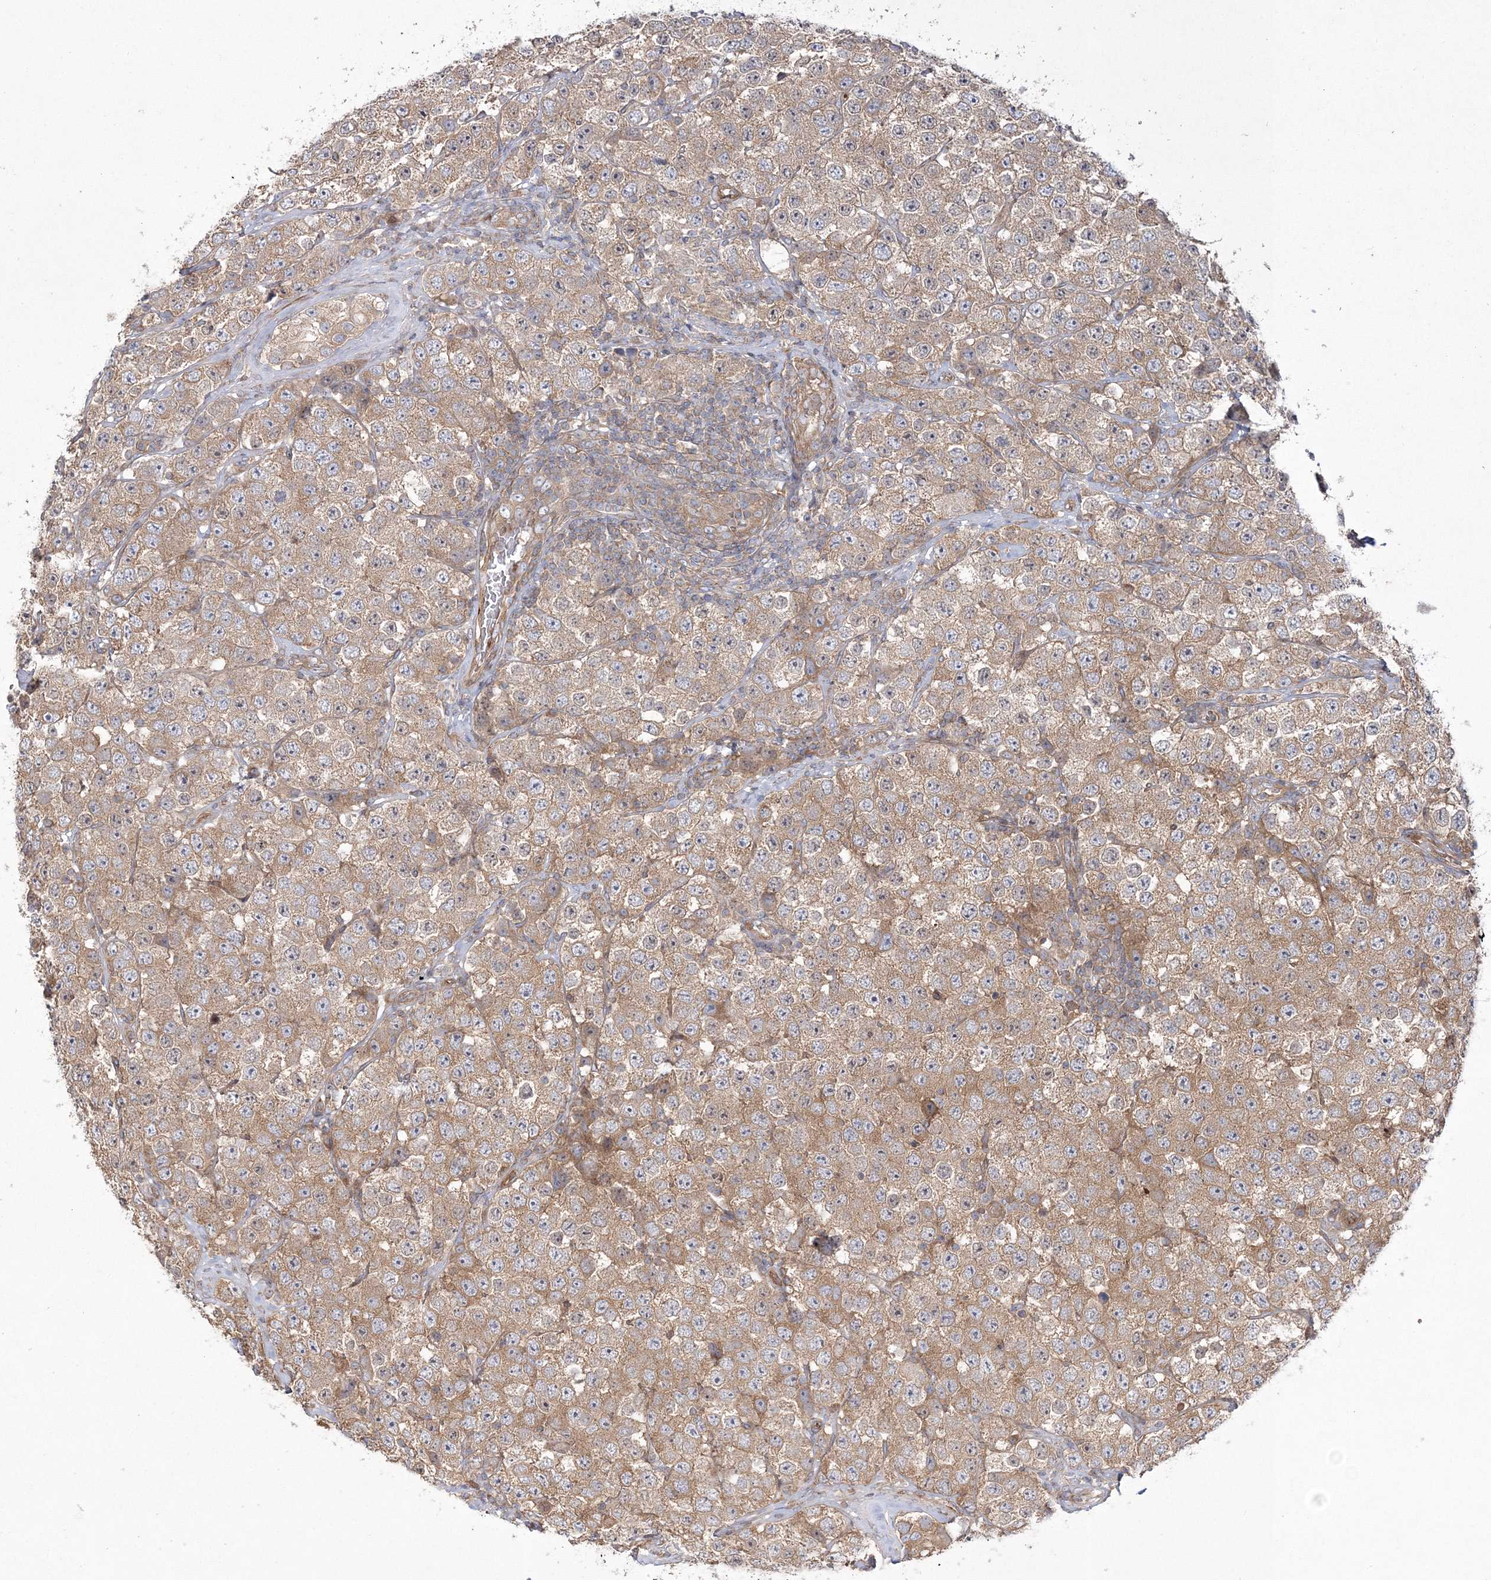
{"staining": {"intensity": "weak", "quantity": ">75%", "location": "cytoplasmic/membranous"}, "tissue": "testis cancer", "cell_type": "Tumor cells", "image_type": "cancer", "snomed": [{"axis": "morphology", "description": "Seminoma, NOS"}, {"axis": "topography", "description": "Testis"}], "caption": "IHC histopathology image of human seminoma (testis) stained for a protein (brown), which demonstrates low levels of weak cytoplasmic/membranous expression in approximately >75% of tumor cells.", "gene": "ZSWIM6", "patient": {"sex": "male", "age": 28}}